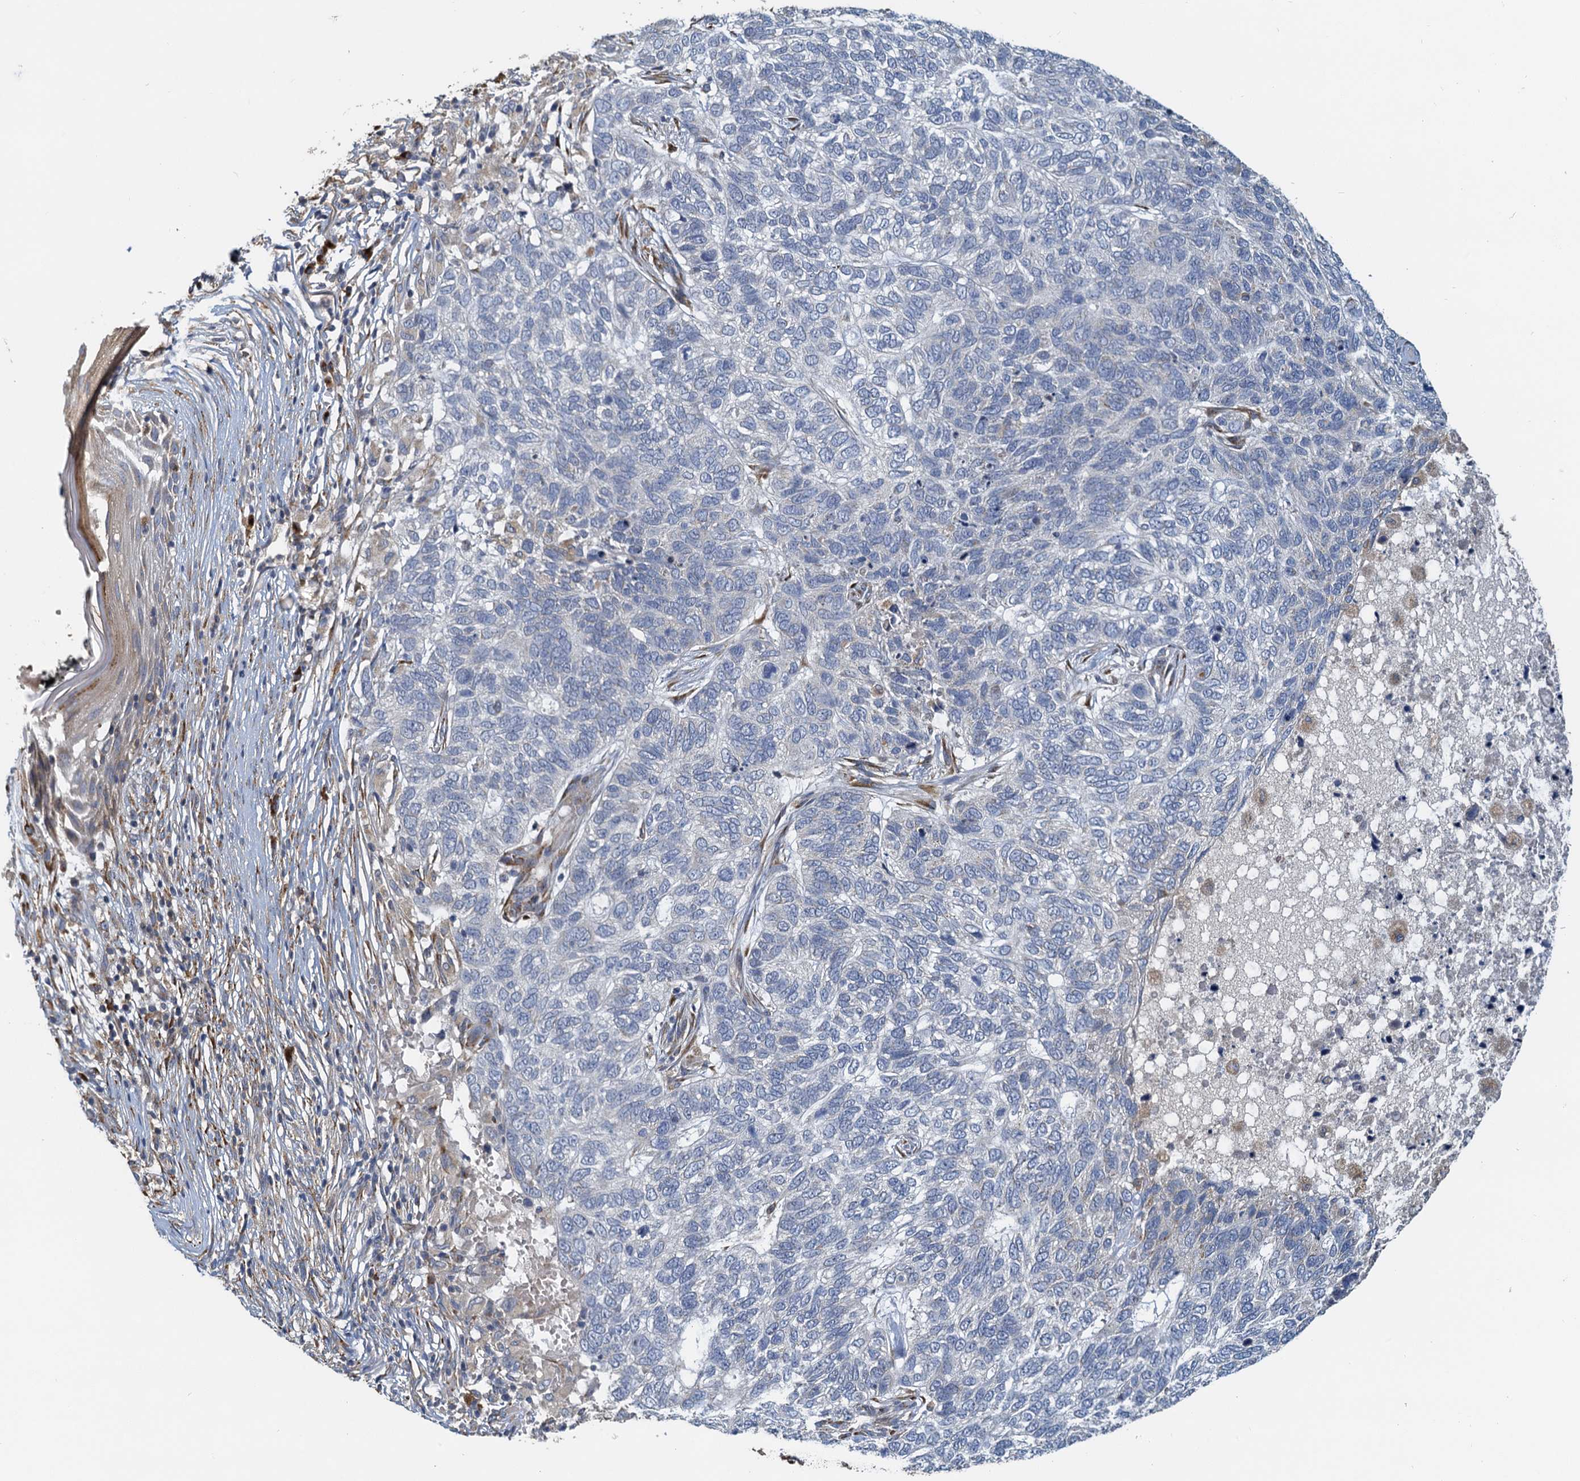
{"staining": {"intensity": "negative", "quantity": "none", "location": "none"}, "tissue": "skin cancer", "cell_type": "Tumor cells", "image_type": "cancer", "snomed": [{"axis": "morphology", "description": "Basal cell carcinoma"}, {"axis": "topography", "description": "Skin"}], "caption": "Immunohistochemical staining of human skin basal cell carcinoma demonstrates no significant staining in tumor cells.", "gene": "NKAPD1", "patient": {"sex": "female", "age": 65}}